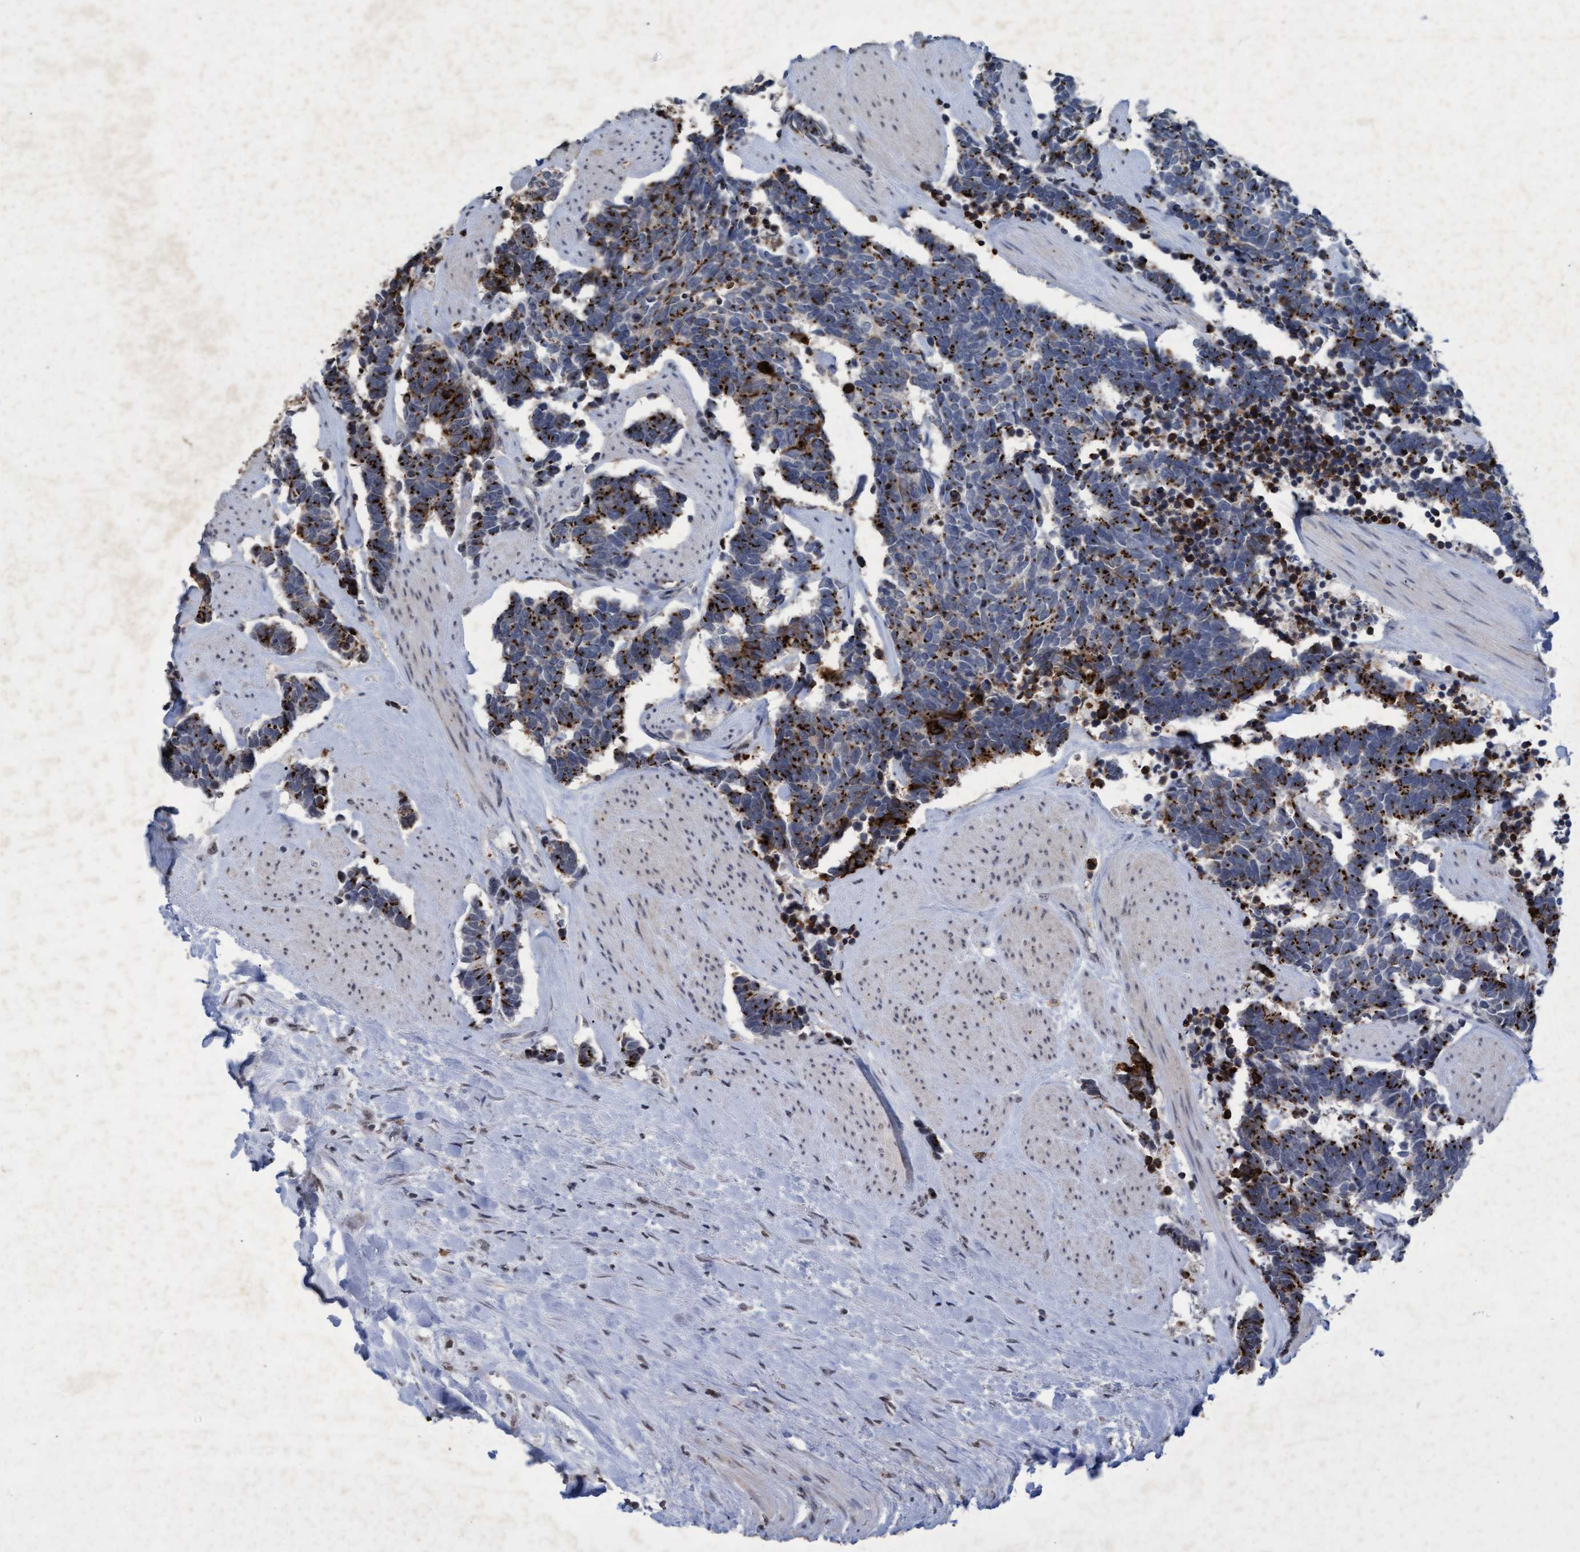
{"staining": {"intensity": "strong", "quantity": "25%-75%", "location": "cytoplasmic/membranous"}, "tissue": "carcinoid", "cell_type": "Tumor cells", "image_type": "cancer", "snomed": [{"axis": "morphology", "description": "Carcinoma, NOS"}, {"axis": "morphology", "description": "Carcinoid, malignant, NOS"}, {"axis": "topography", "description": "Urinary bladder"}], "caption": "This is an image of IHC staining of carcinoid, which shows strong positivity in the cytoplasmic/membranous of tumor cells.", "gene": "GALC", "patient": {"sex": "male", "age": 57}}